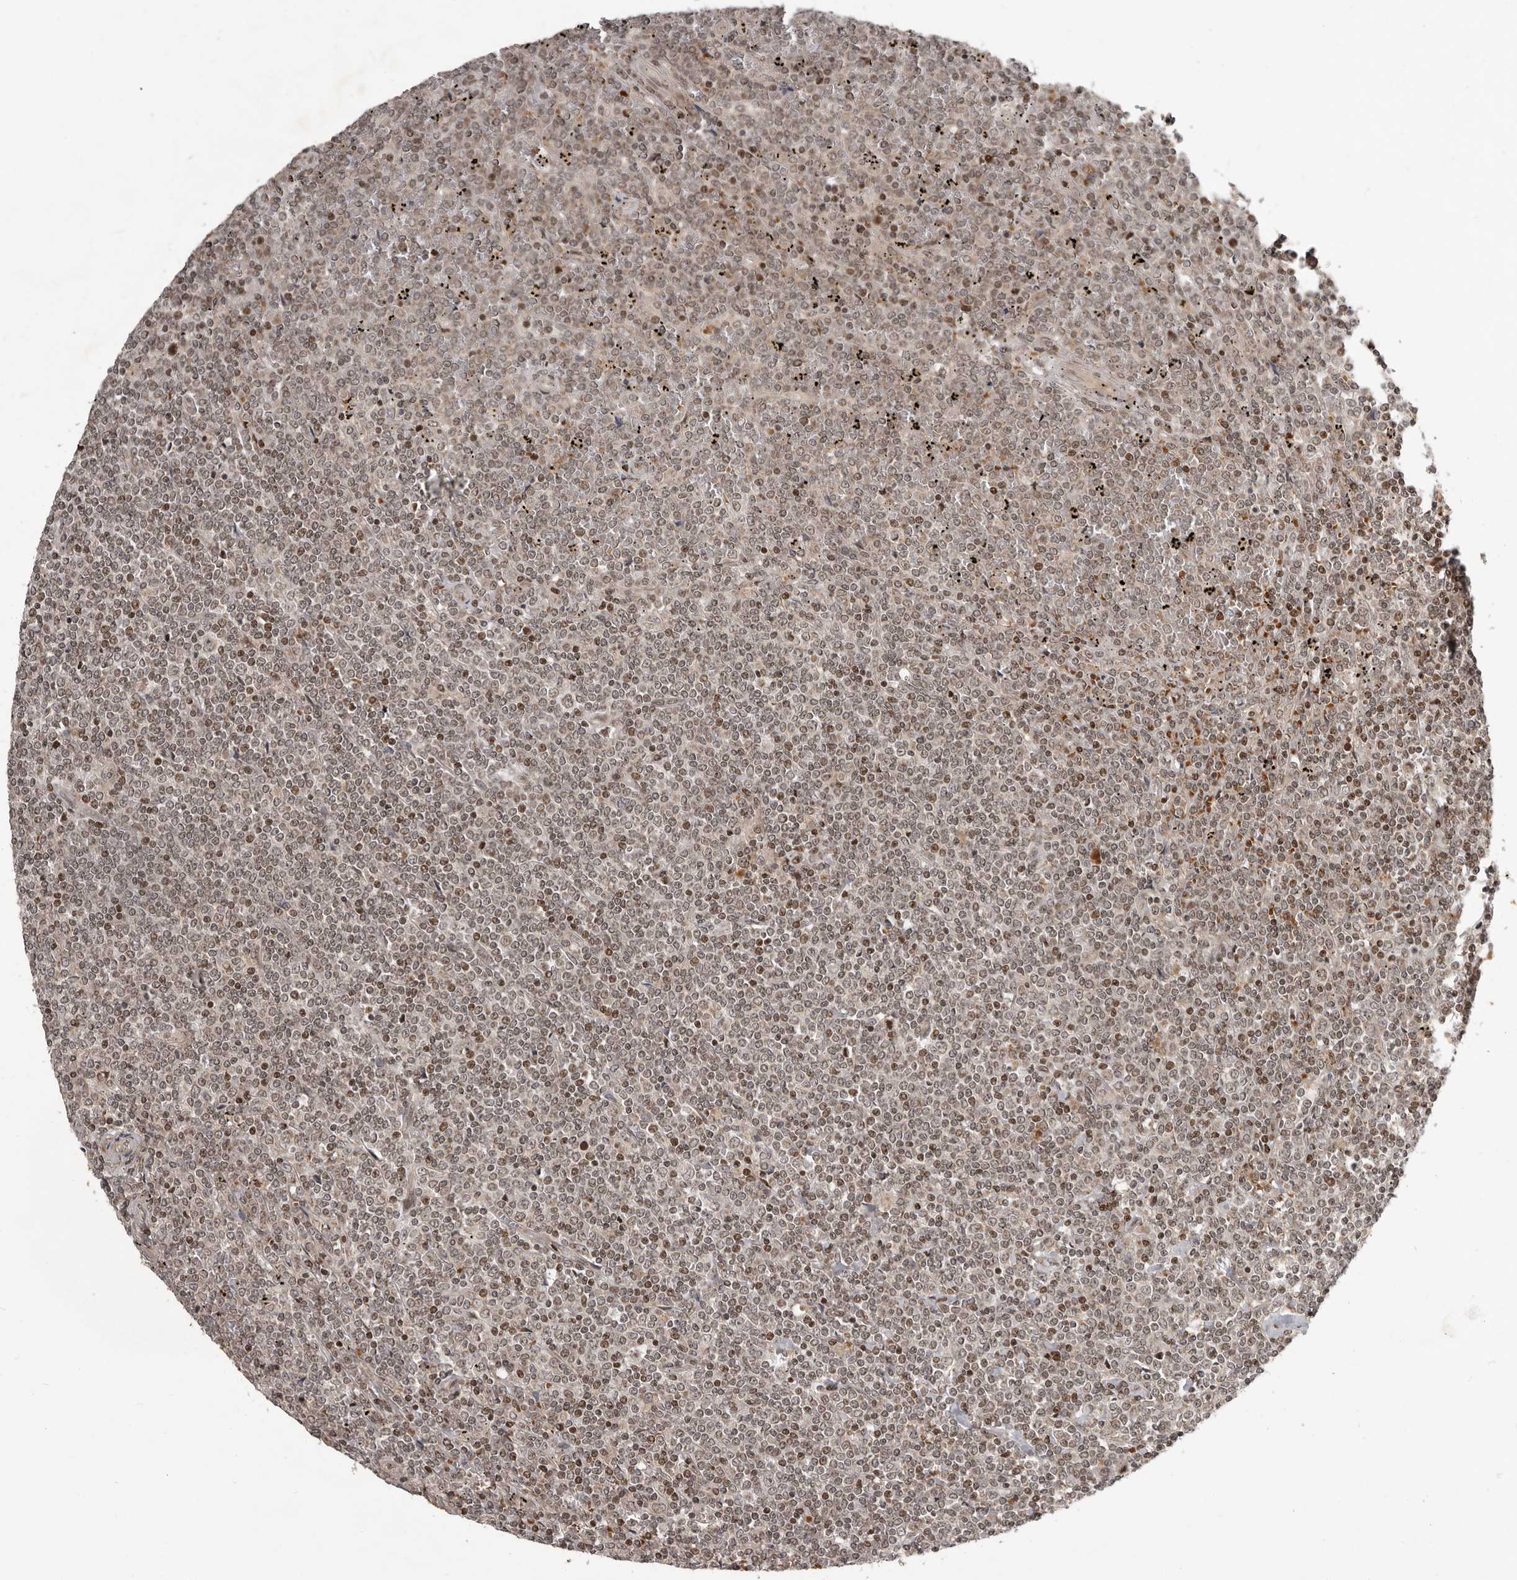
{"staining": {"intensity": "moderate", "quantity": ">75%", "location": "nuclear"}, "tissue": "lymphoma", "cell_type": "Tumor cells", "image_type": "cancer", "snomed": [{"axis": "morphology", "description": "Malignant lymphoma, non-Hodgkin's type, Low grade"}, {"axis": "topography", "description": "Spleen"}], "caption": "Lymphoma stained with DAB immunohistochemistry (IHC) reveals medium levels of moderate nuclear staining in about >75% of tumor cells.", "gene": "RABIF", "patient": {"sex": "female", "age": 19}}